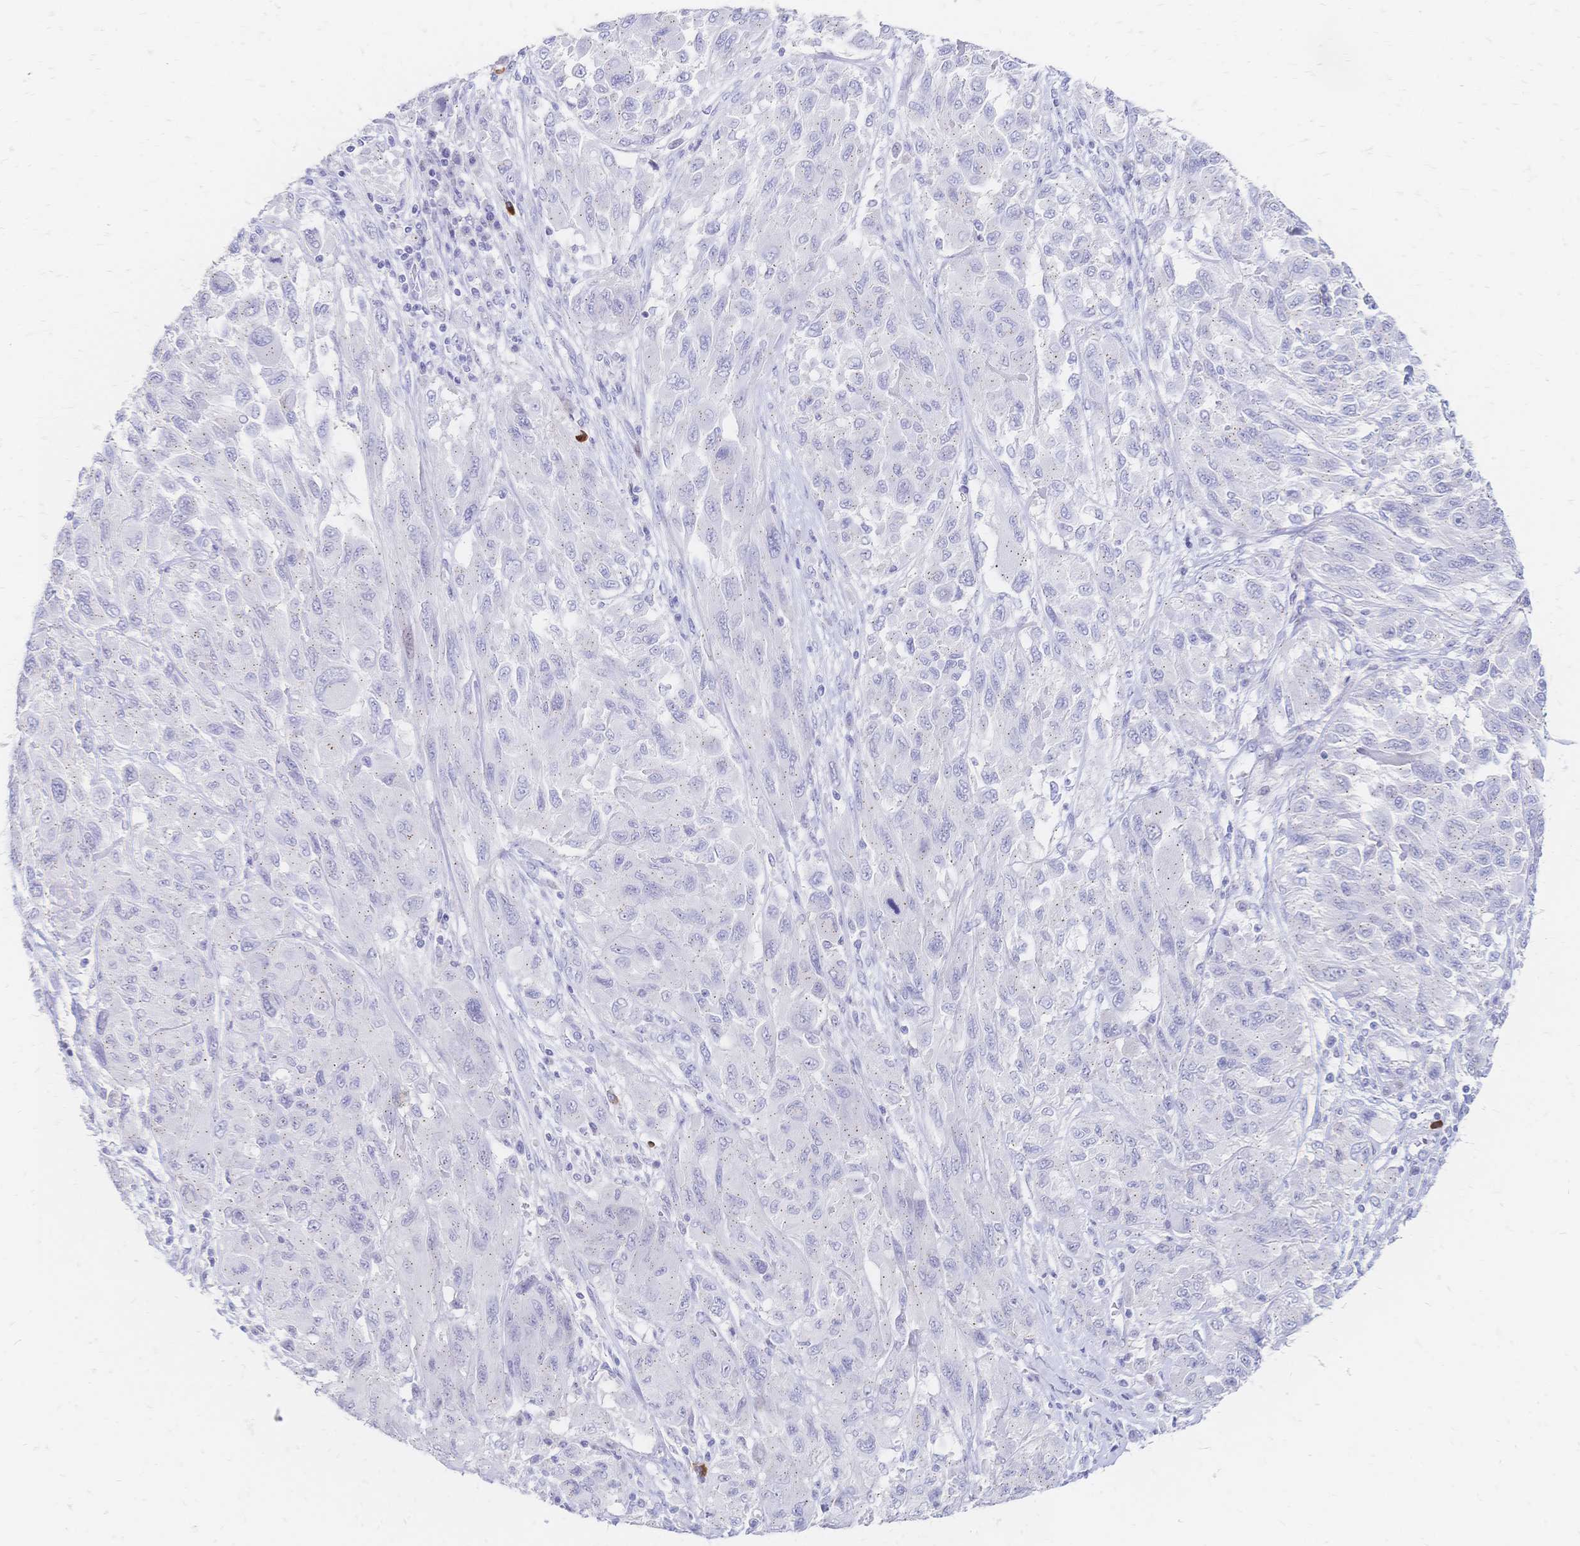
{"staining": {"intensity": "negative", "quantity": "none", "location": "none"}, "tissue": "melanoma", "cell_type": "Tumor cells", "image_type": "cancer", "snomed": [{"axis": "morphology", "description": "Malignant melanoma, NOS"}, {"axis": "topography", "description": "Skin"}], "caption": "An IHC image of malignant melanoma is shown. There is no staining in tumor cells of malignant melanoma. The staining was performed using DAB (3,3'-diaminobenzidine) to visualize the protein expression in brown, while the nuclei were stained in blue with hematoxylin (Magnification: 20x).", "gene": "PSORS1C2", "patient": {"sex": "female", "age": 91}}